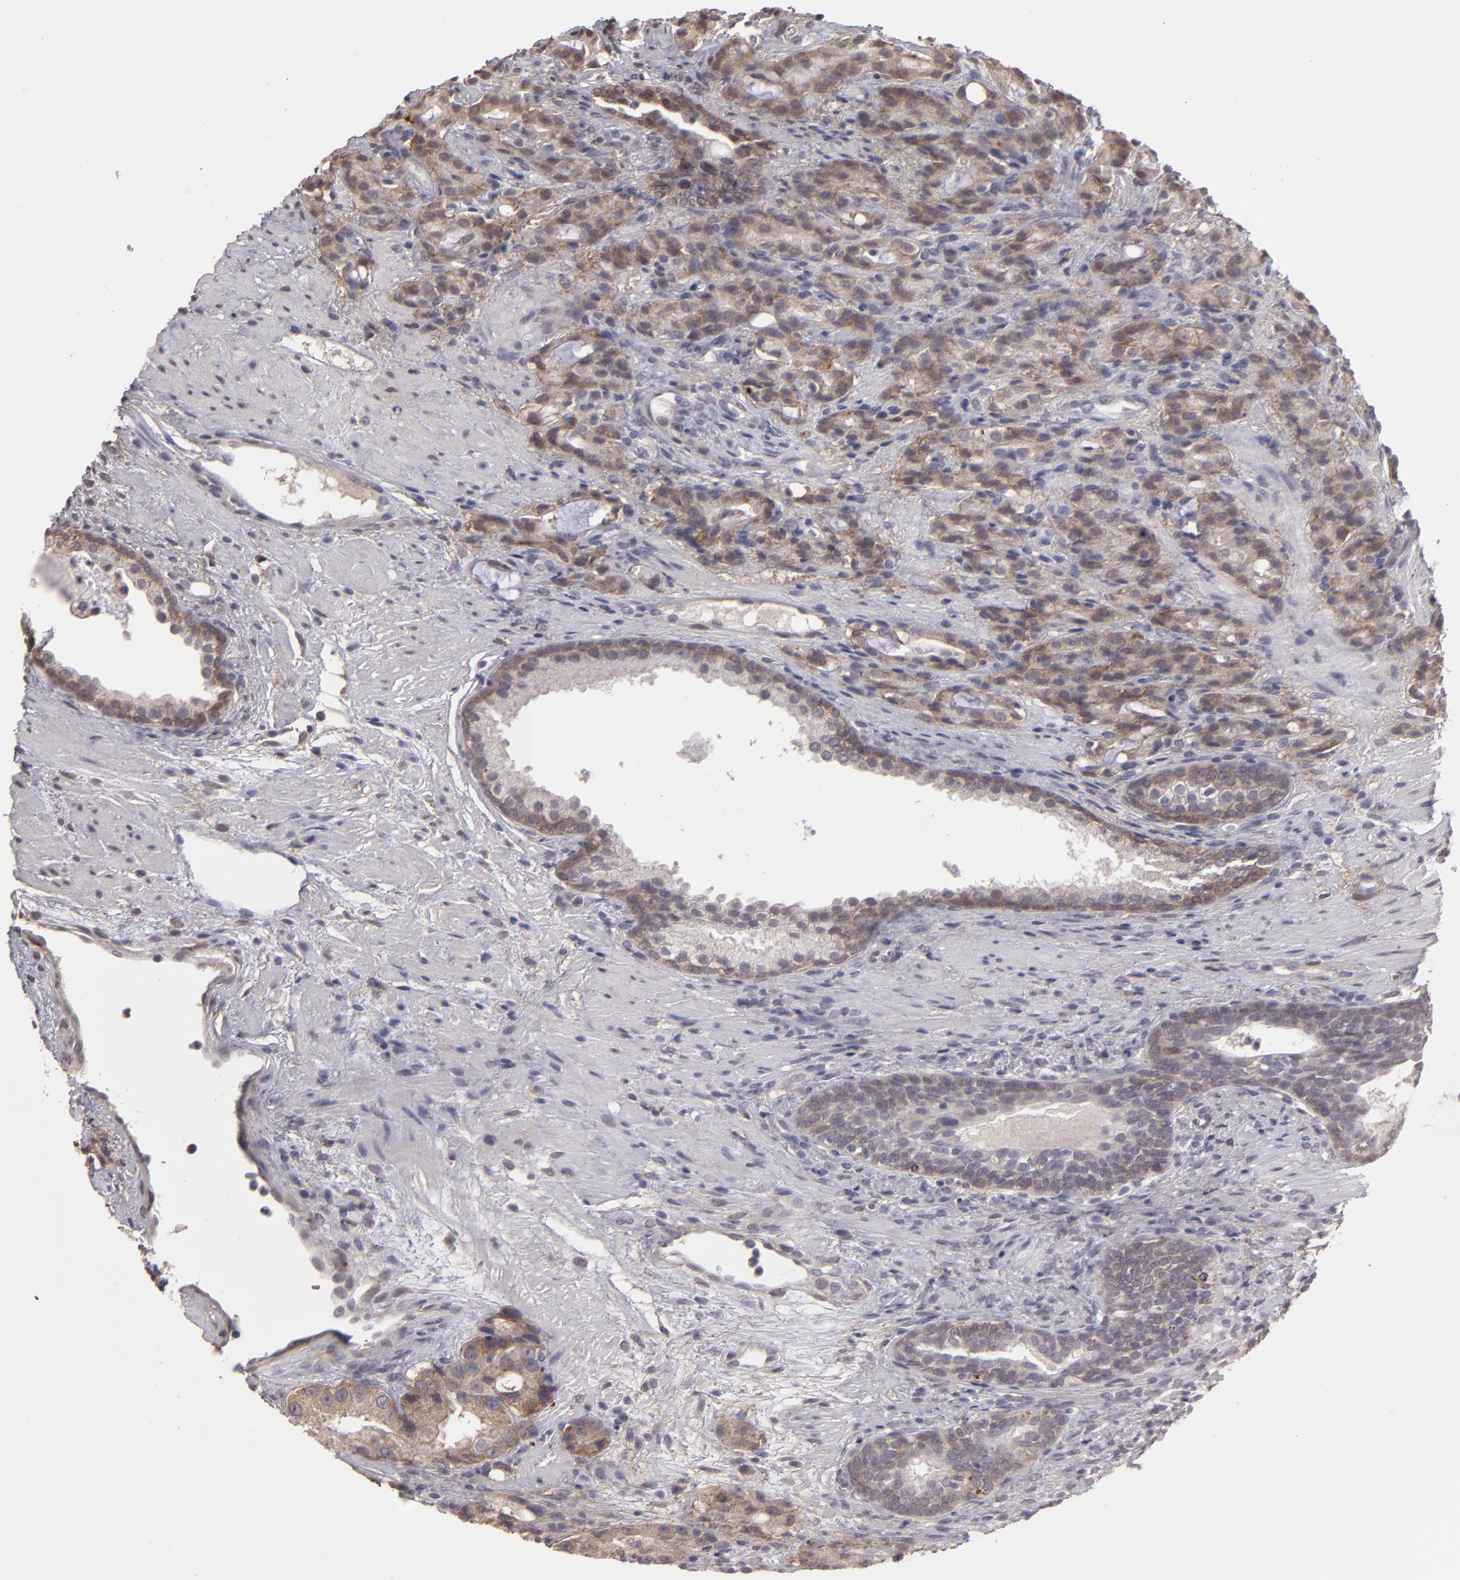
{"staining": {"intensity": "moderate", "quantity": ">75%", "location": "cytoplasmic/membranous"}, "tissue": "prostate cancer", "cell_type": "Tumor cells", "image_type": "cancer", "snomed": [{"axis": "morphology", "description": "Adenocarcinoma, High grade"}, {"axis": "topography", "description": "Prostate"}], "caption": "A micrograph of high-grade adenocarcinoma (prostate) stained for a protein displays moderate cytoplasmic/membranous brown staining in tumor cells.", "gene": "ITGB5", "patient": {"sex": "male", "age": 72}}